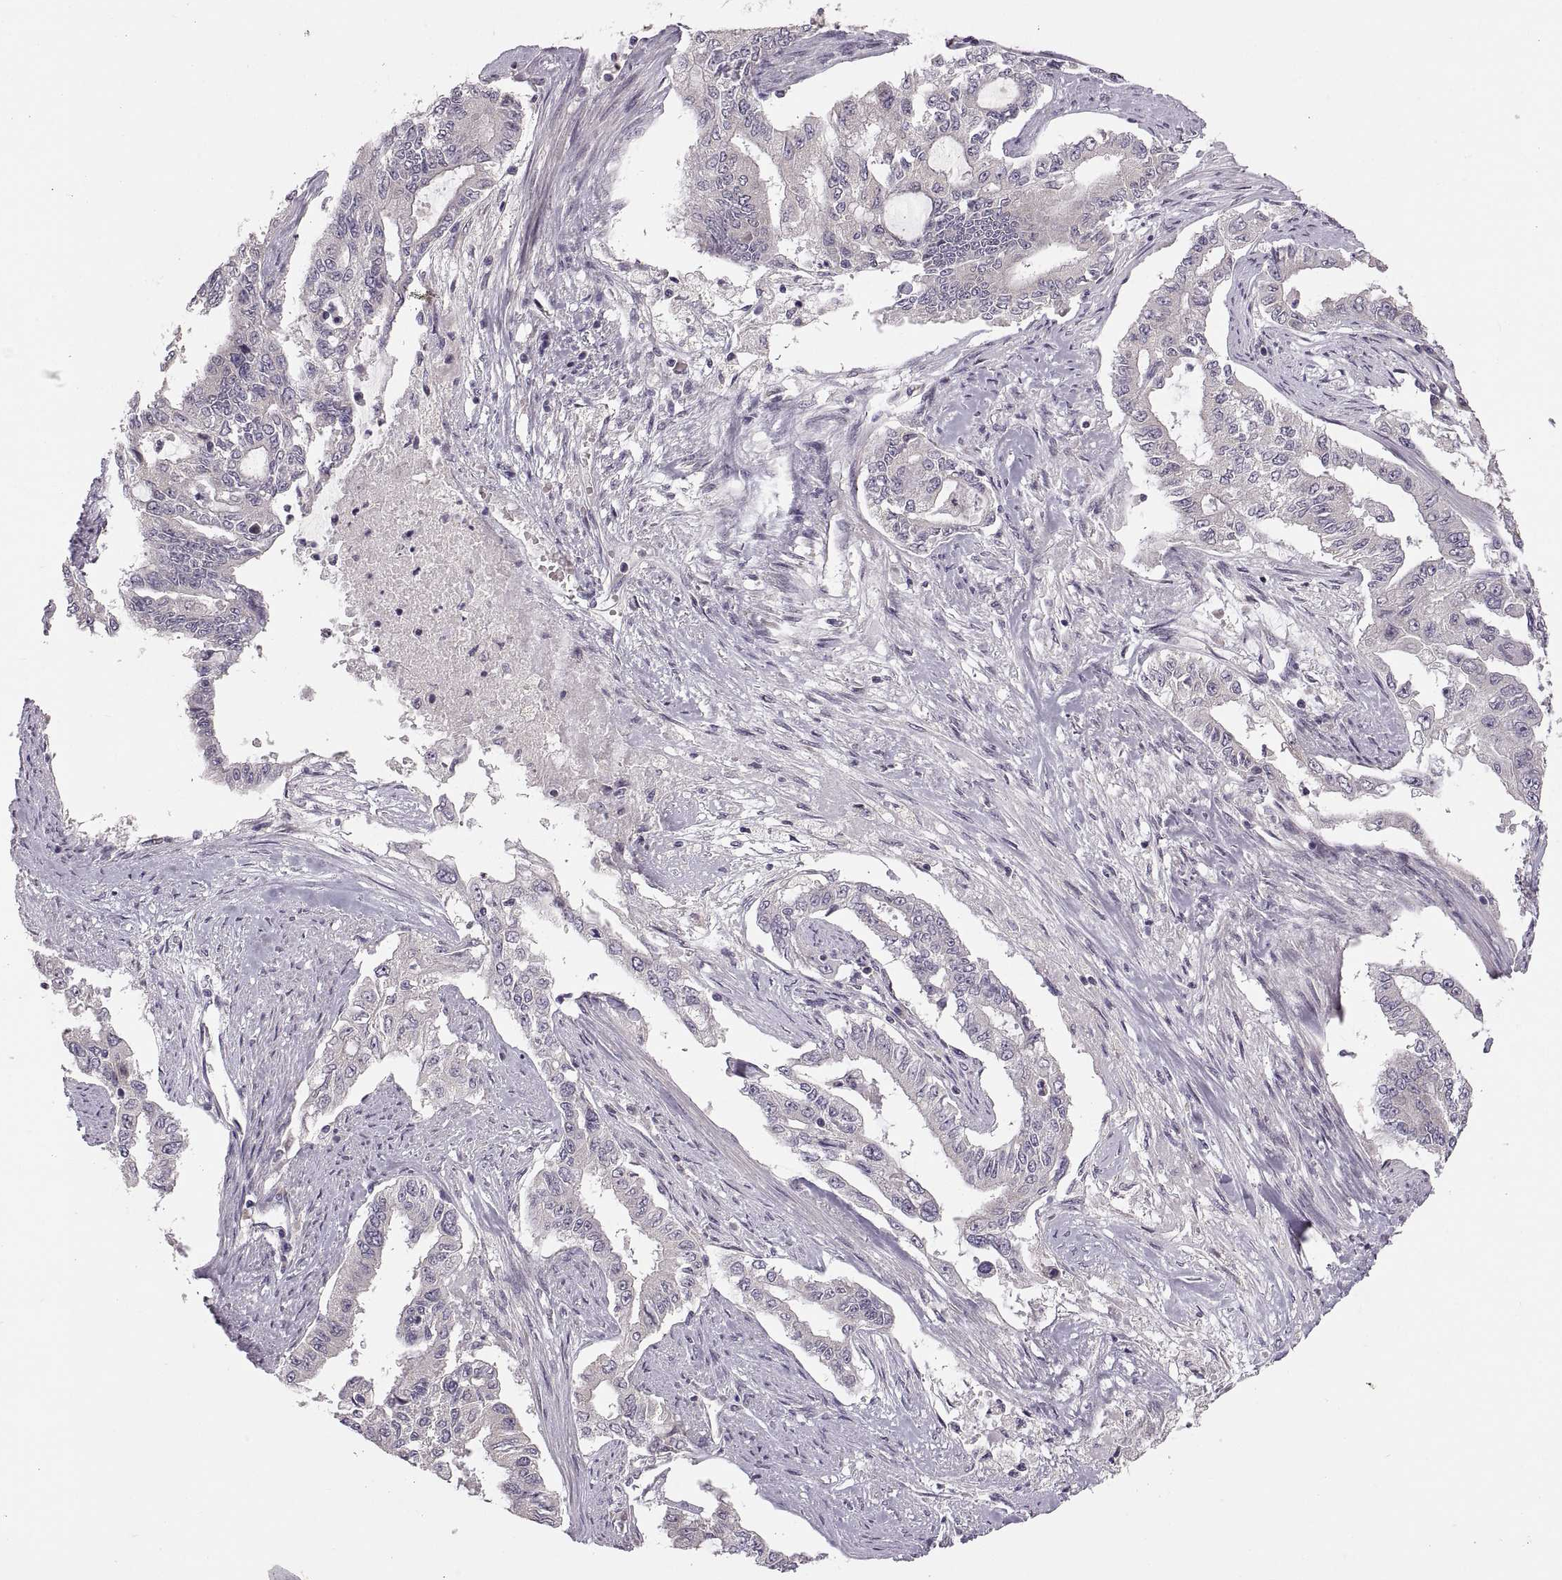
{"staining": {"intensity": "negative", "quantity": "none", "location": "none"}, "tissue": "endometrial cancer", "cell_type": "Tumor cells", "image_type": "cancer", "snomed": [{"axis": "morphology", "description": "Adenocarcinoma, NOS"}, {"axis": "topography", "description": "Uterus"}], "caption": "Immunohistochemical staining of human endometrial adenocarcinoma shows no significant expression in tumor cells.", "gene": "HMGCR", "patient": {"sex": "female", "age": 59}}